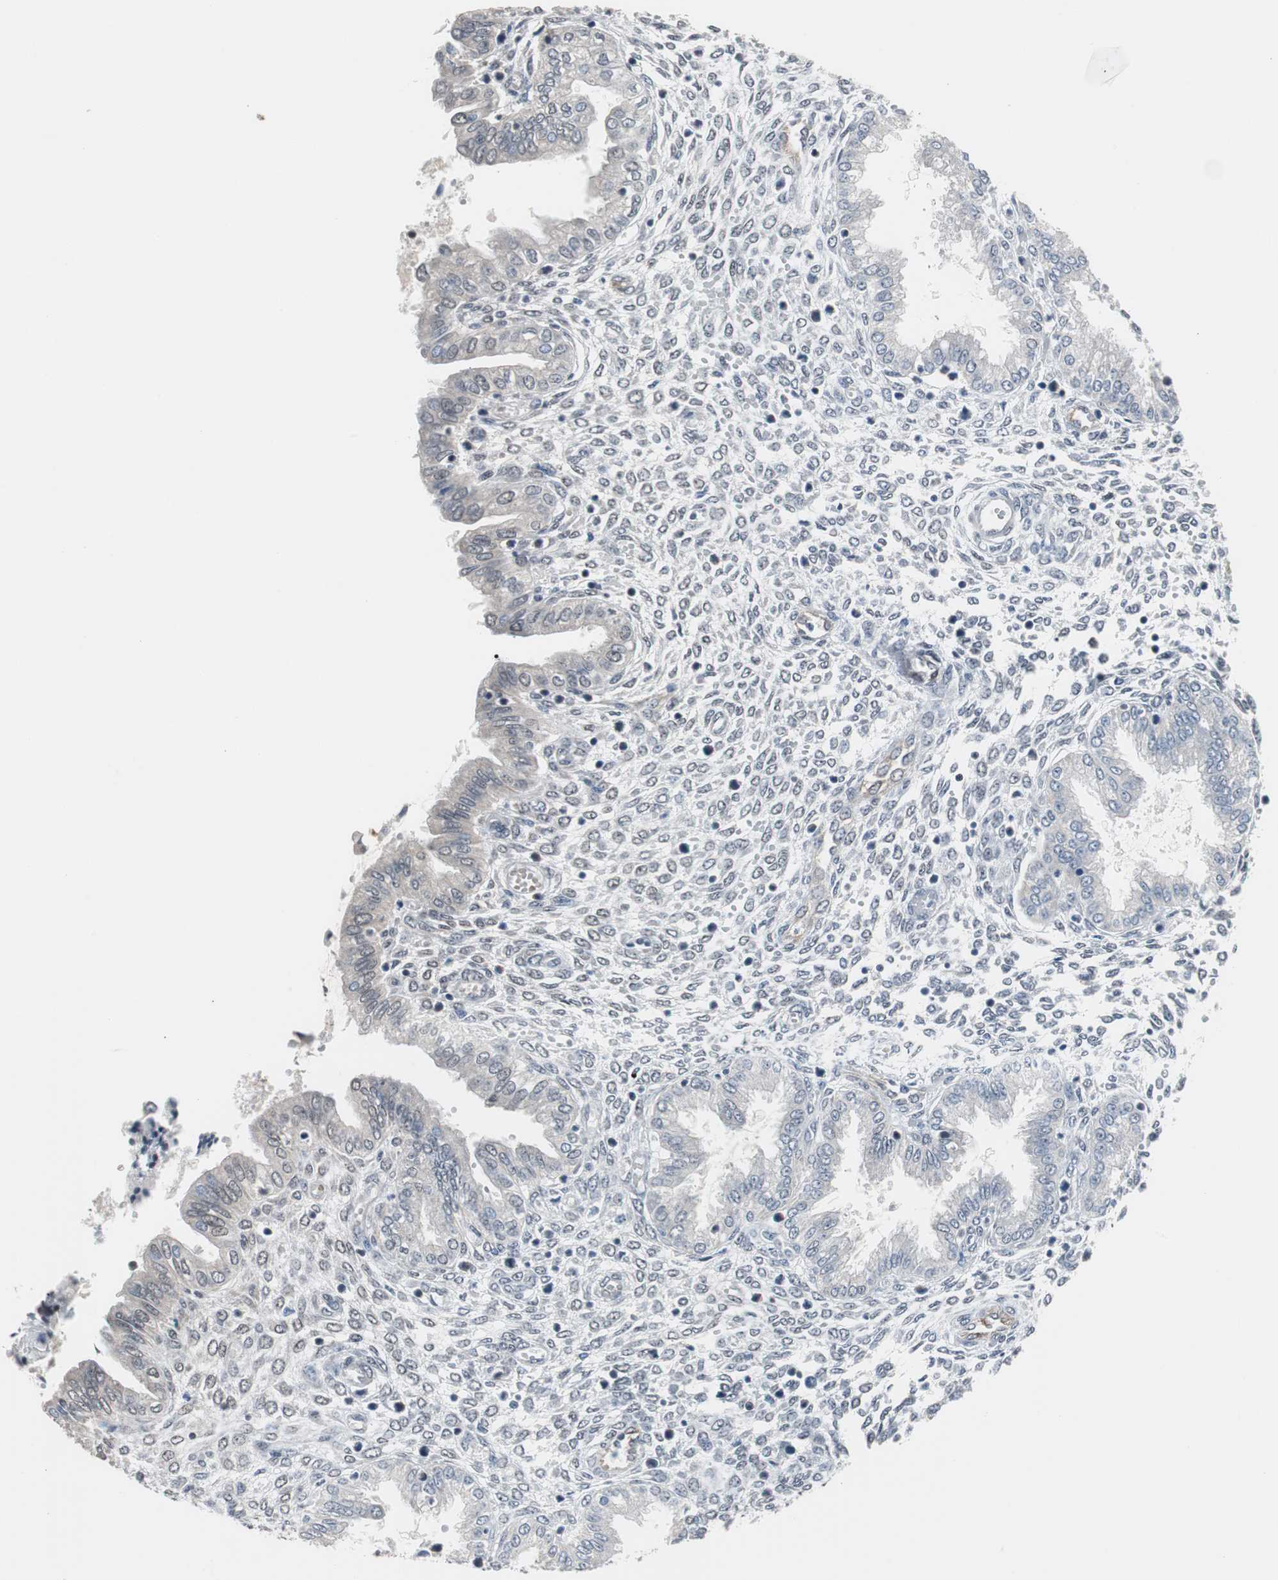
{"staining": {"intensity": "moderate", "quantity": ">75%", "location": "nuclear"}, "tissue": "endometrium", "cell_type": "Cells in endometrial stroma", "image_type": "normal", "snomed": [{"axis": "morphology", "description": "Normal tissue, NOS"}, {"axis": "topography", "description": "Endometrium"}], "caption": "Brown immunohistochemical staining in benign human endometrium displays moderate nuclear positivity in about >75% of cells in endometrial stroma.", "gene": "ZHX2", "patient": {"sex": "female", "age": 33}}